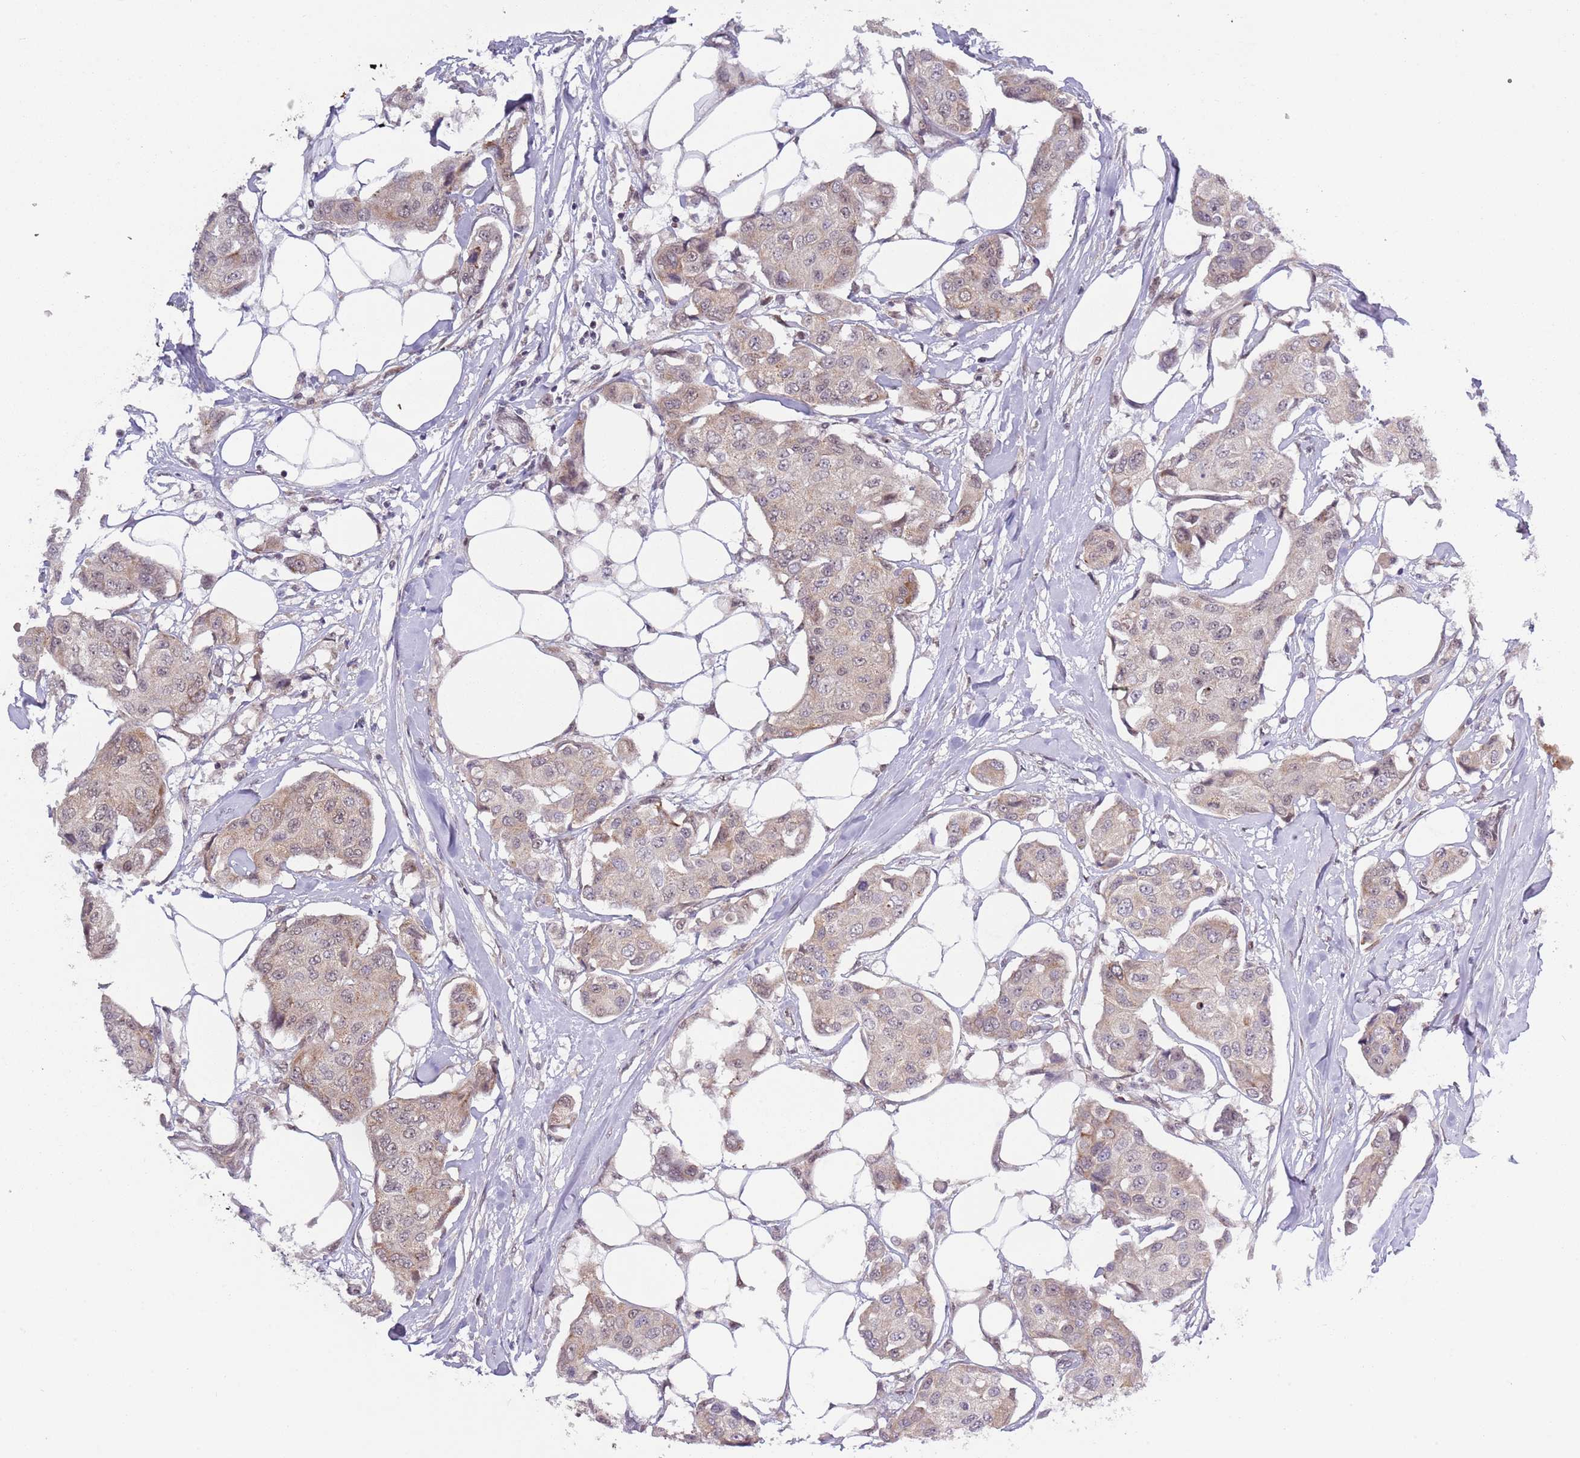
{"staining": {"intensity": "weak", "quantity": "<25%", "location": "cytoplasmic/membranous,nuclear"}, "tissue": "breast cancer", "cell_type": "Tumor cells", "image_type": "cancer", "snomed": [{"axis": "morphology", "description": "Duct carcinoma"}, {"axis": "topography", "description": "Breast"}, {"axis": "topography", "description": "Lymph node"}], "caption": "Protein analysis of invasive ductal carcinoma (breast) exhibits no significant expression in tumor cells.", "gene": "SLC25A32", "patient": {"sex": "female", "age": 80}}